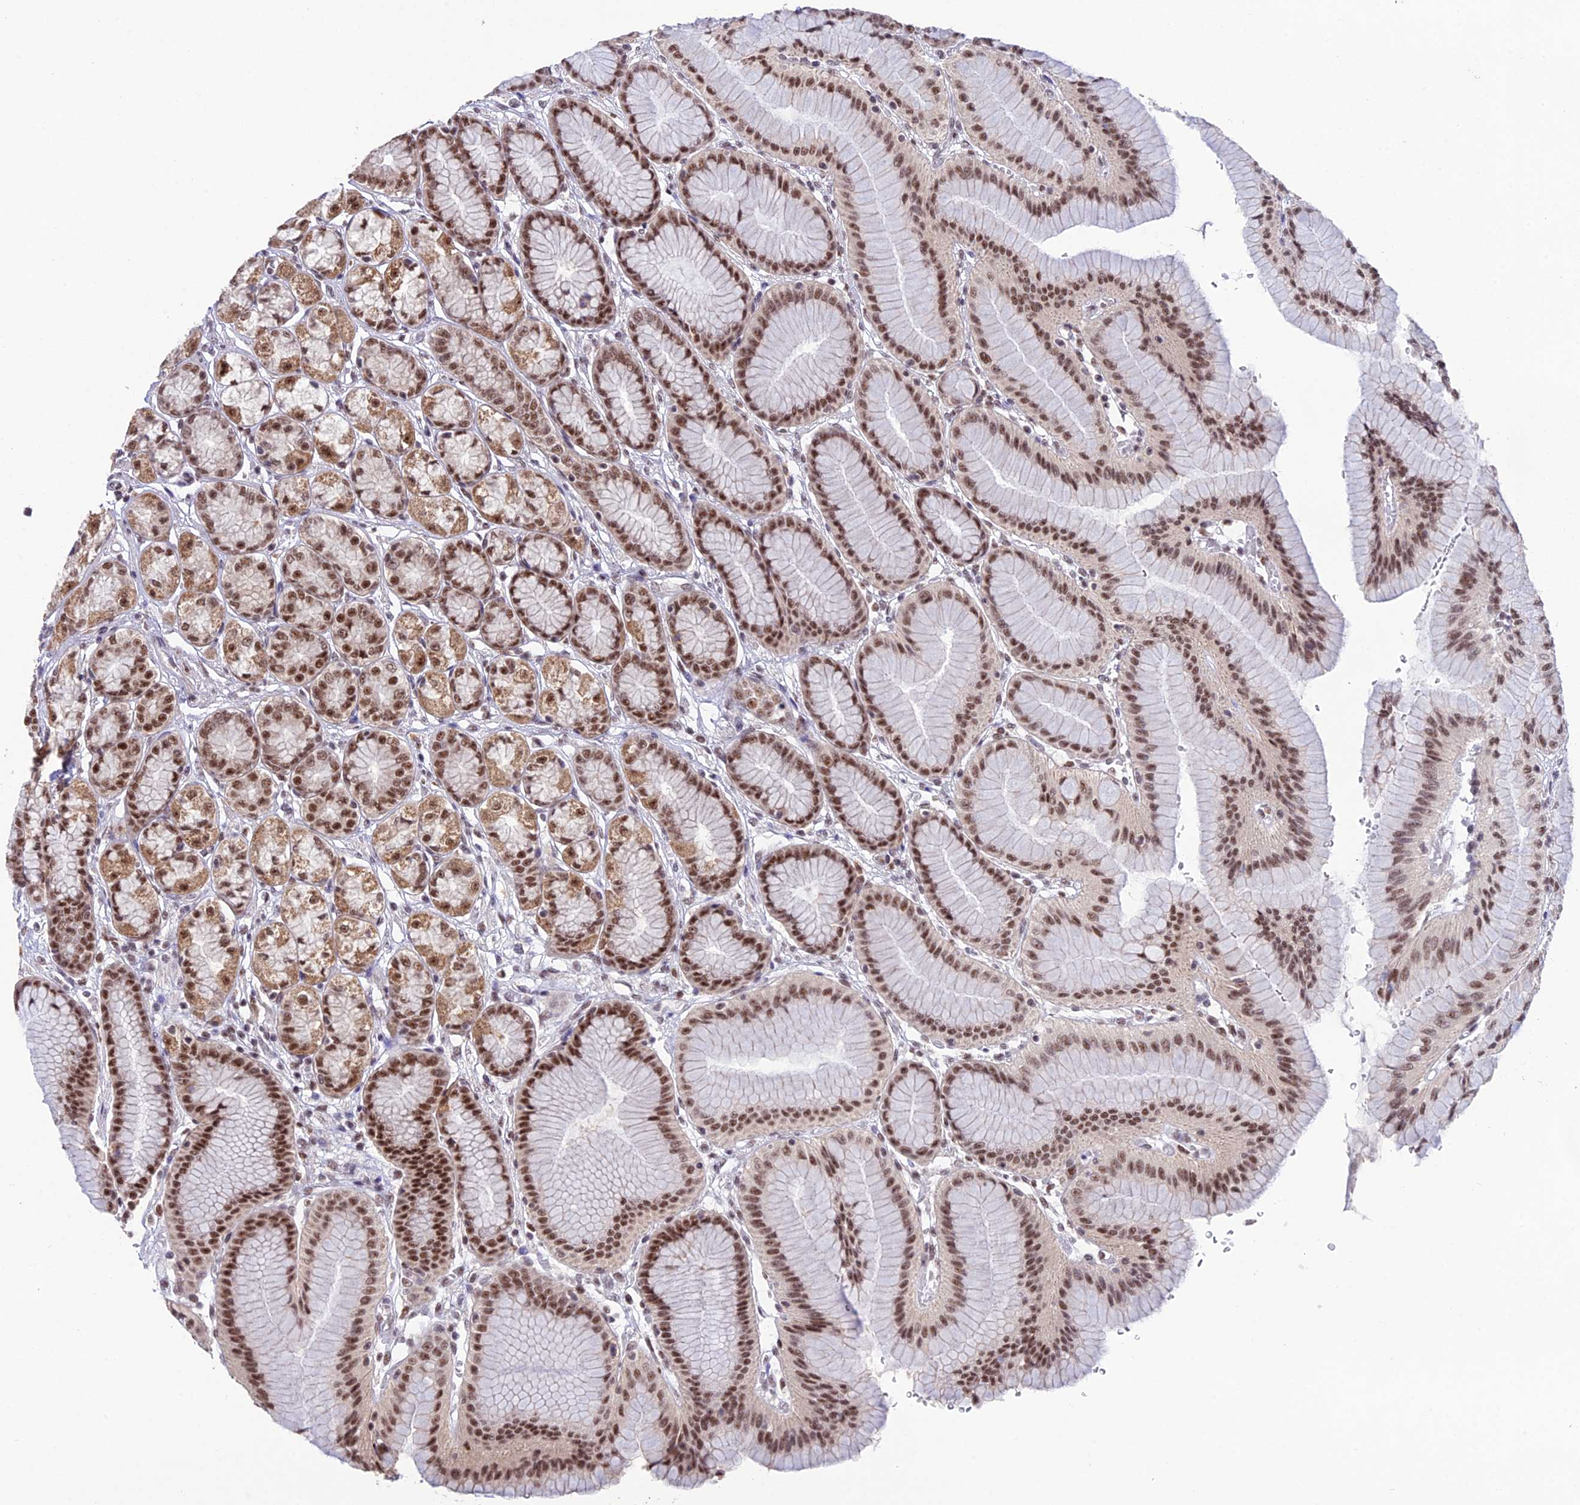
{"staining": {"intensity": "moderate", "quantity": ">75%", "location": "cytoplasmic/membranous,nuclear"}, "tissue": "stomach", "cell_type": "Glandular cells", "image_type": "normal", "snomed": [{"axis": "morphology", "description": "Normal tissue, NOS"}, {"axis": "morphology", "description": "Adenocarcinoma, NOS"}, {"axis": "morphology", "description": "Adenocarcinoma, High grade"}, {"axis": "topography", "description": "Stomach, upper"}, {"axis": "topography", "description": "Stomach"}], "caption": "The immunohistochemical stain shows moderate cytoplasmic/membranous,nuclear expression in glandular cells of benign stomach. Immunohistochemistry (ihc) stains the protein in brown and the nuclei are stained blue.", "gene": "THOC7", "patient": {"sex": "female", "age": 65}}